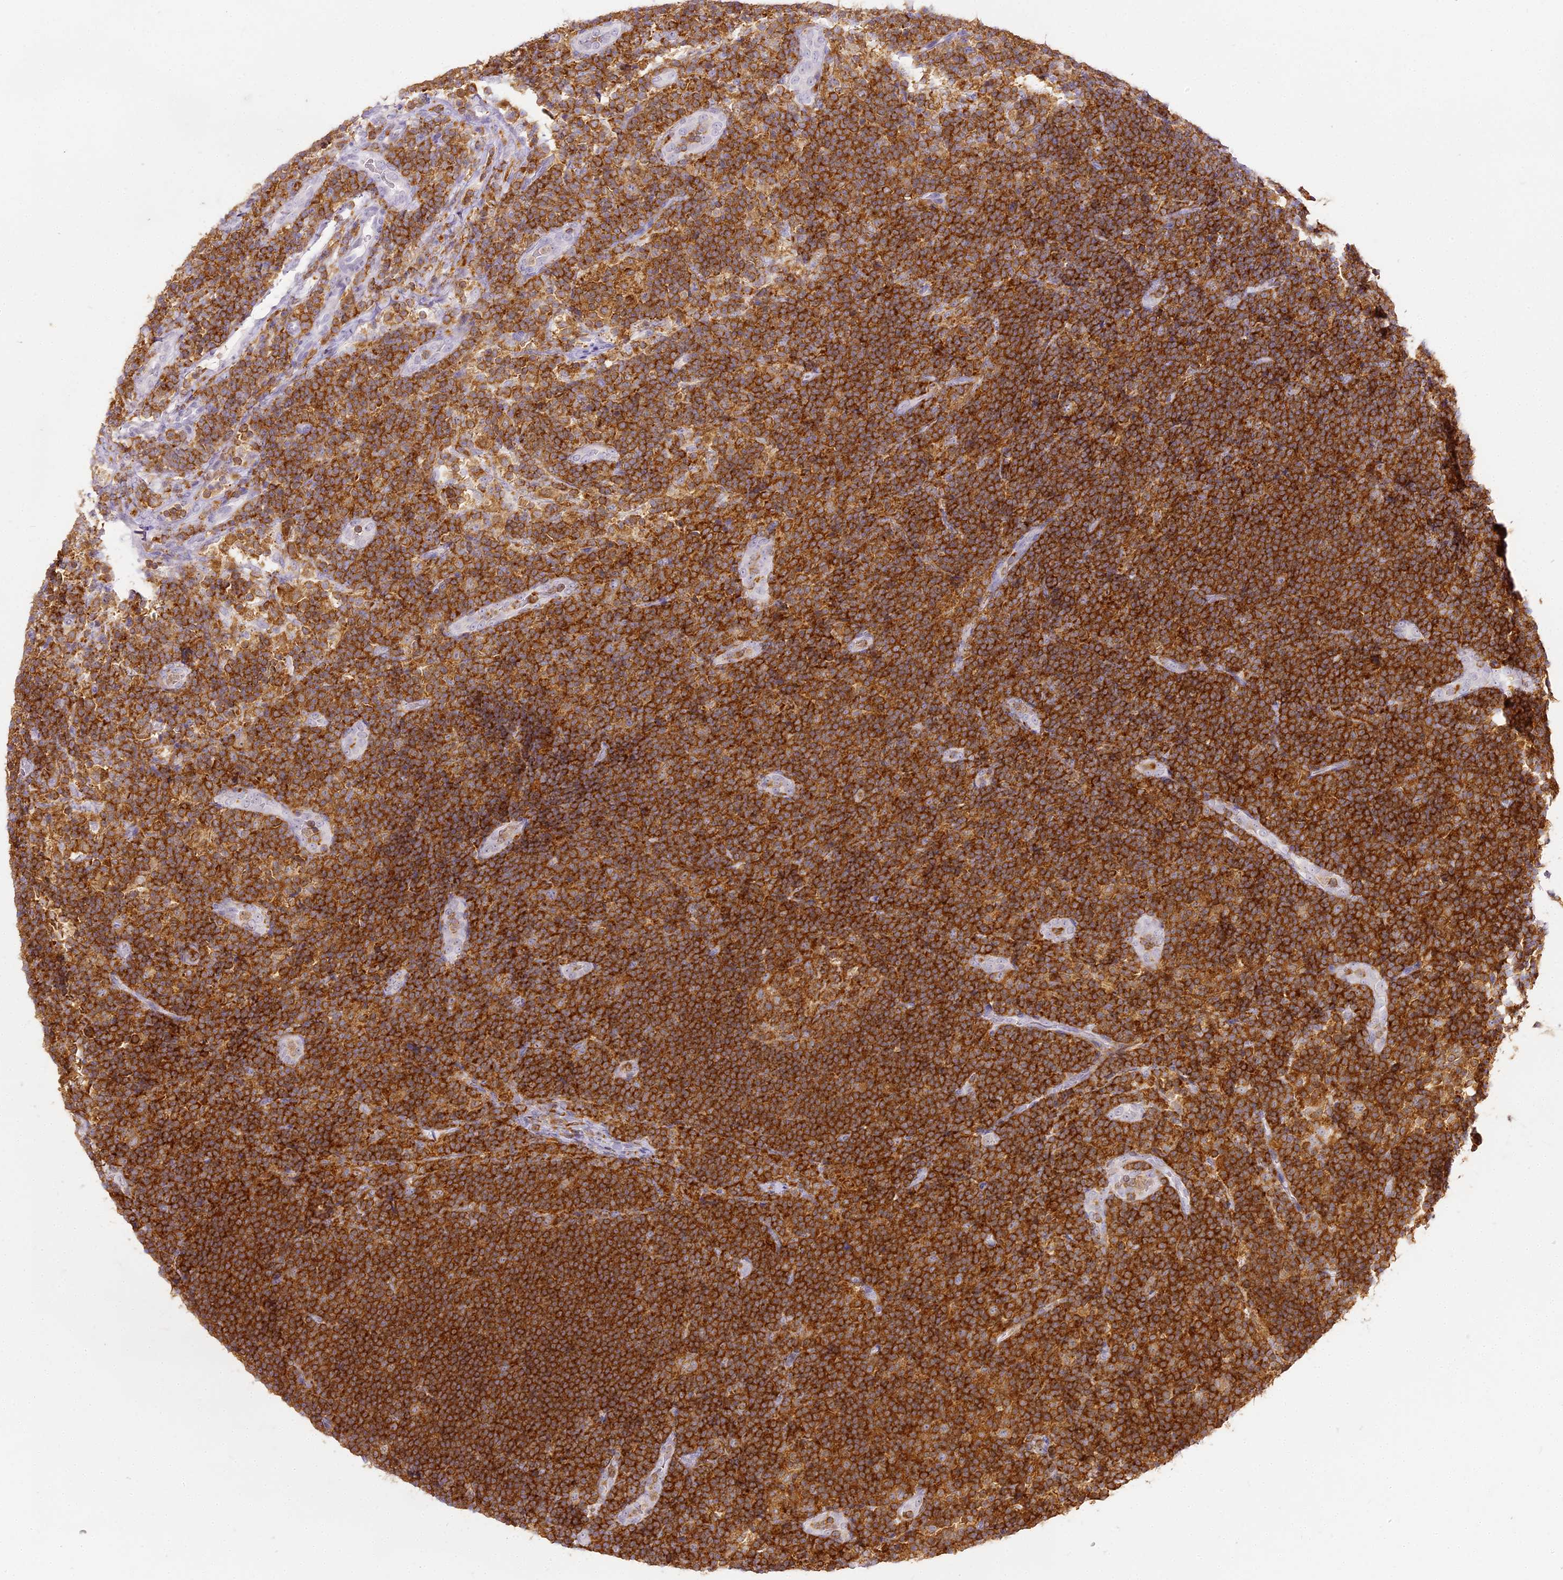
{"staining": {"intensity": "strong", "quantity": "25%-75%", "location": "cytoplasmic/membranous"}, "tissue": "lymph node", "cell_type": "Germinal center cells", "image_type": "normal", "snomed": [{"axis": "morphology", "description": "Normal tissue, NOS"}, {"axis": "topography", "description": "Lymph node"}], "caption": "Human lymph node stained with a protein marker demonstrates strong staining in germinal center cells.", "gene": "DOCK2", "patient": {"sex": "female", "age": 22}}